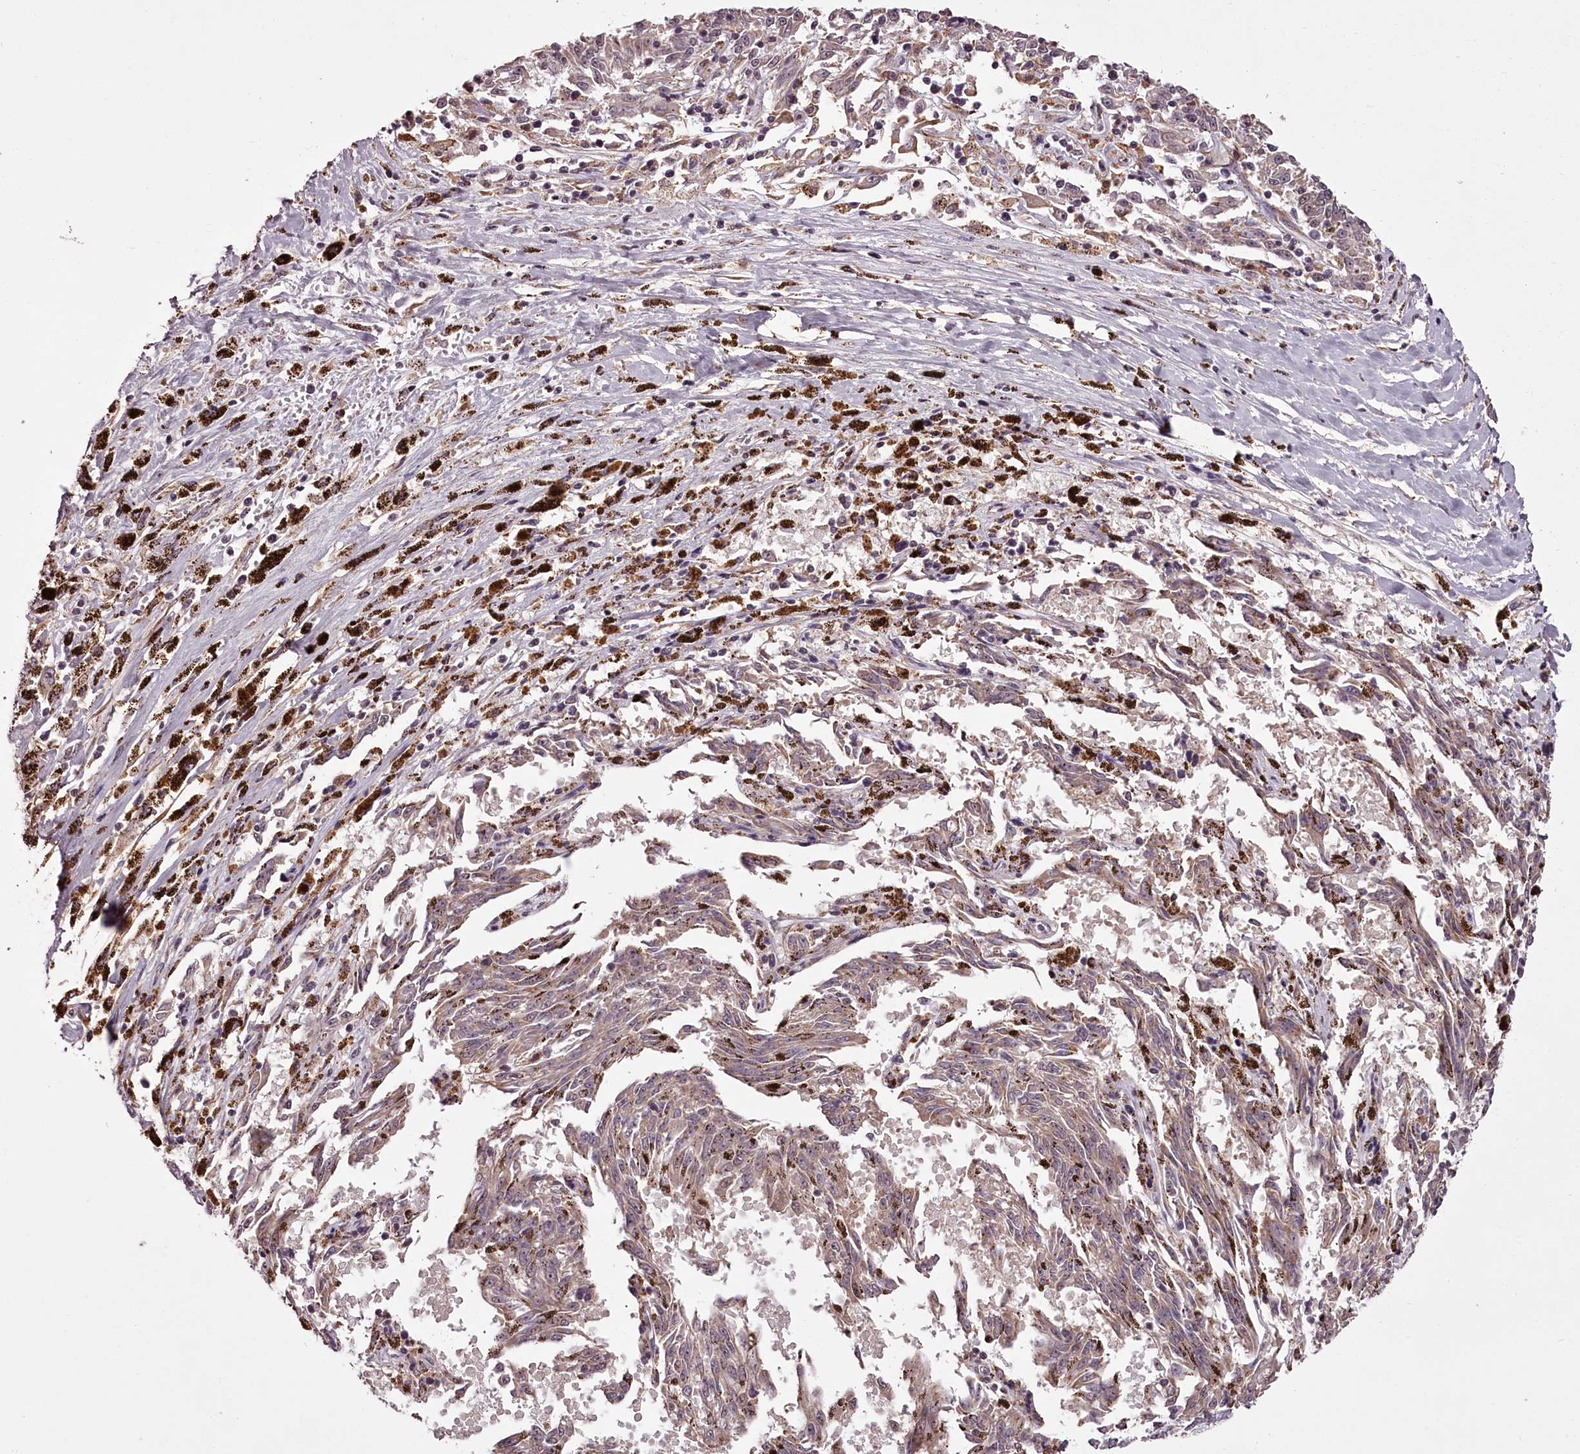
{"staining": {"intensity": "weak", "quantity": "<25%", "location": "nuclear"}, "tissue": "melanoma", "cell_type": "Tumor cells", "image_type": "cancer", "snomed": [{"axis": "morphology", "description": "Malignant melanoma, NOS"}, {"axis": "topography", "description": "Skin"}], "caption": "Immunohistochemistry of melanoma displays no positivity in tumor cells. Nuclei are stained in blue.", "gene": "CCDC92", "patient": {"sex": "female", "age": 72}}